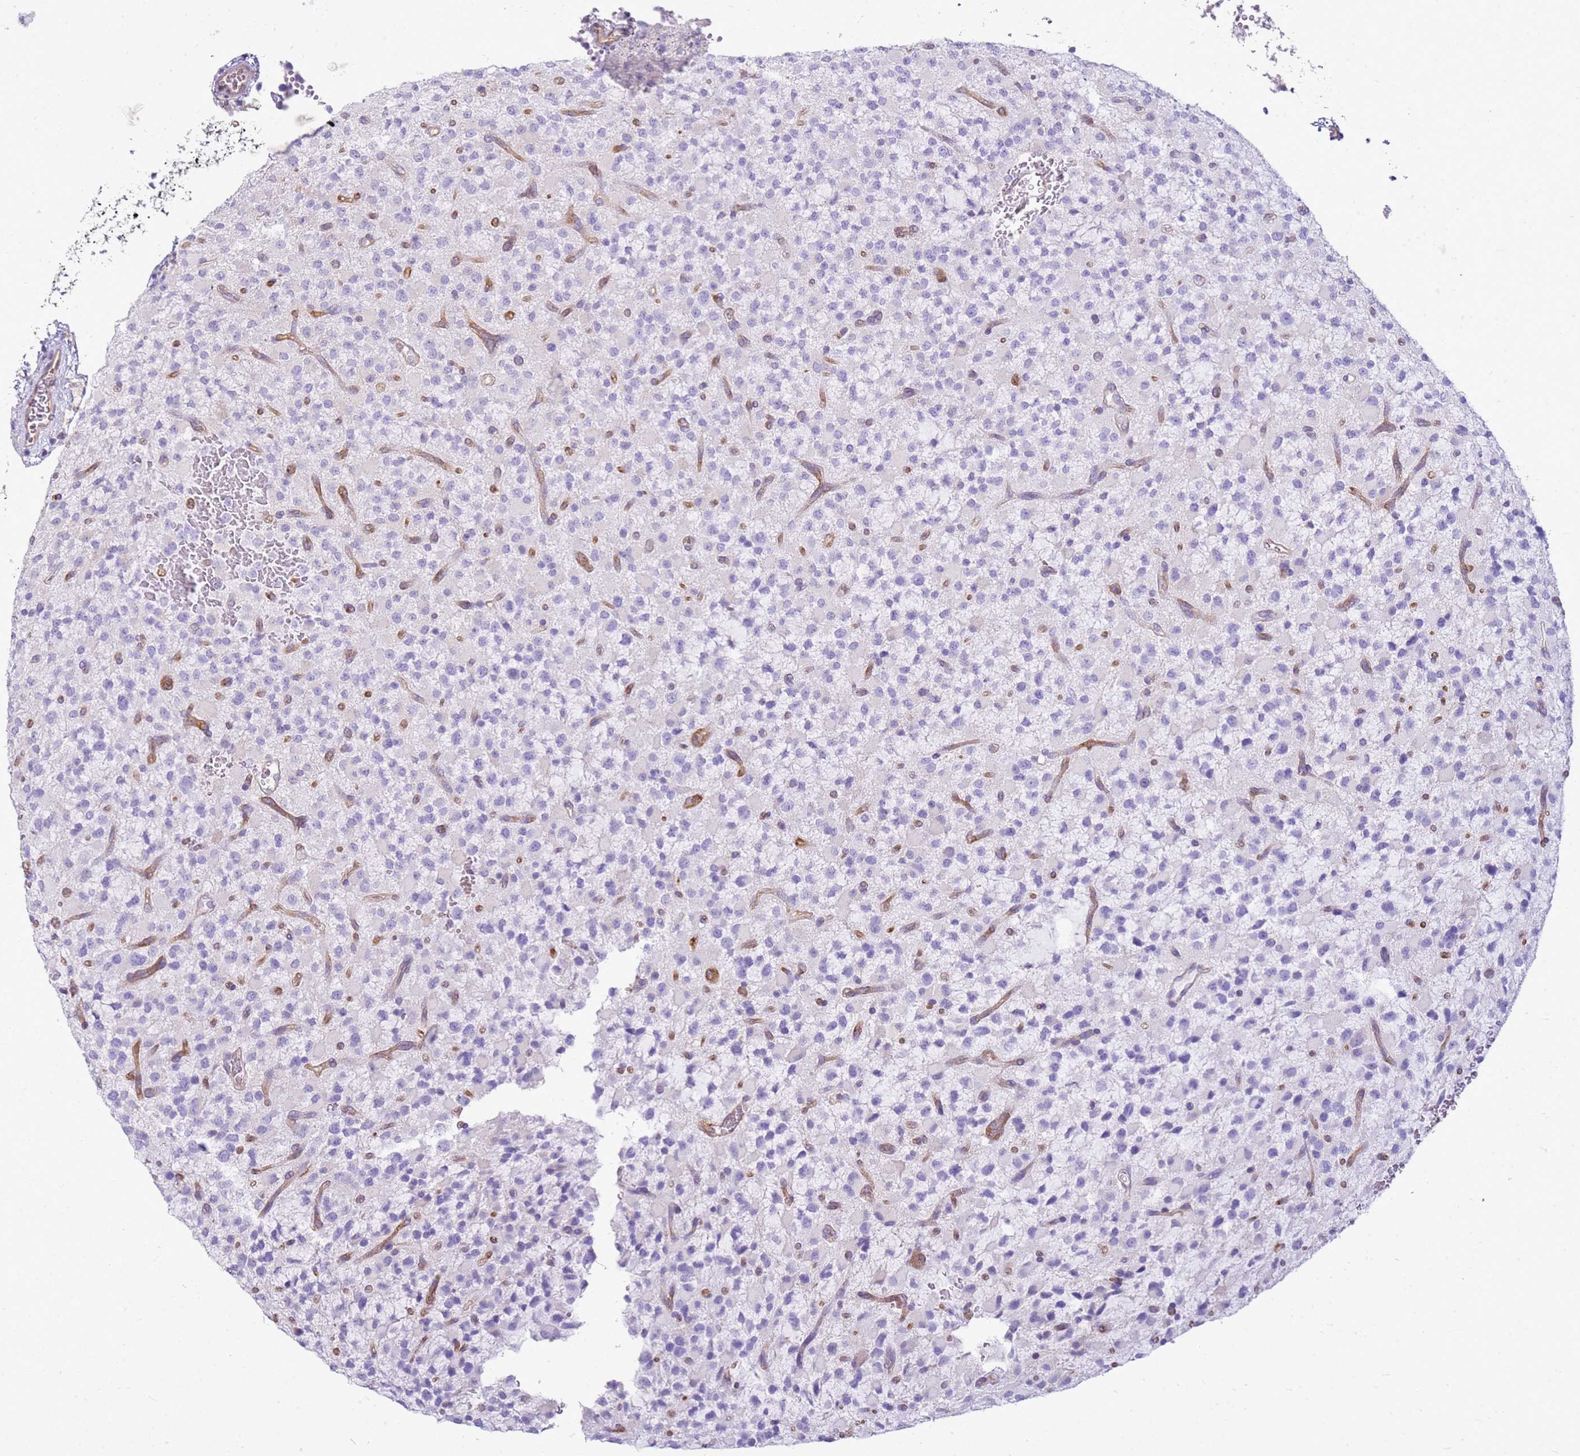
{"staining": {"intensity": "negative", "quantity": "none", "location": "none"}, "tissue": "glioma", "cell_type": "Tumor cells", "image_type": "cancer", "snomed": [{"axis": "morphology", "description": "Glioma, malignant, High grade"}, {"axis": "topography", "description": "Brain"}], "caption": "Immunohistochemistry (IHC) histopathology image of human malignant glioma (high-grade) stained for a protein (brown), which shows no staining in tumor cells.", "gene": "HSPB1", "patient": {"sex": "male", "age": 34}}